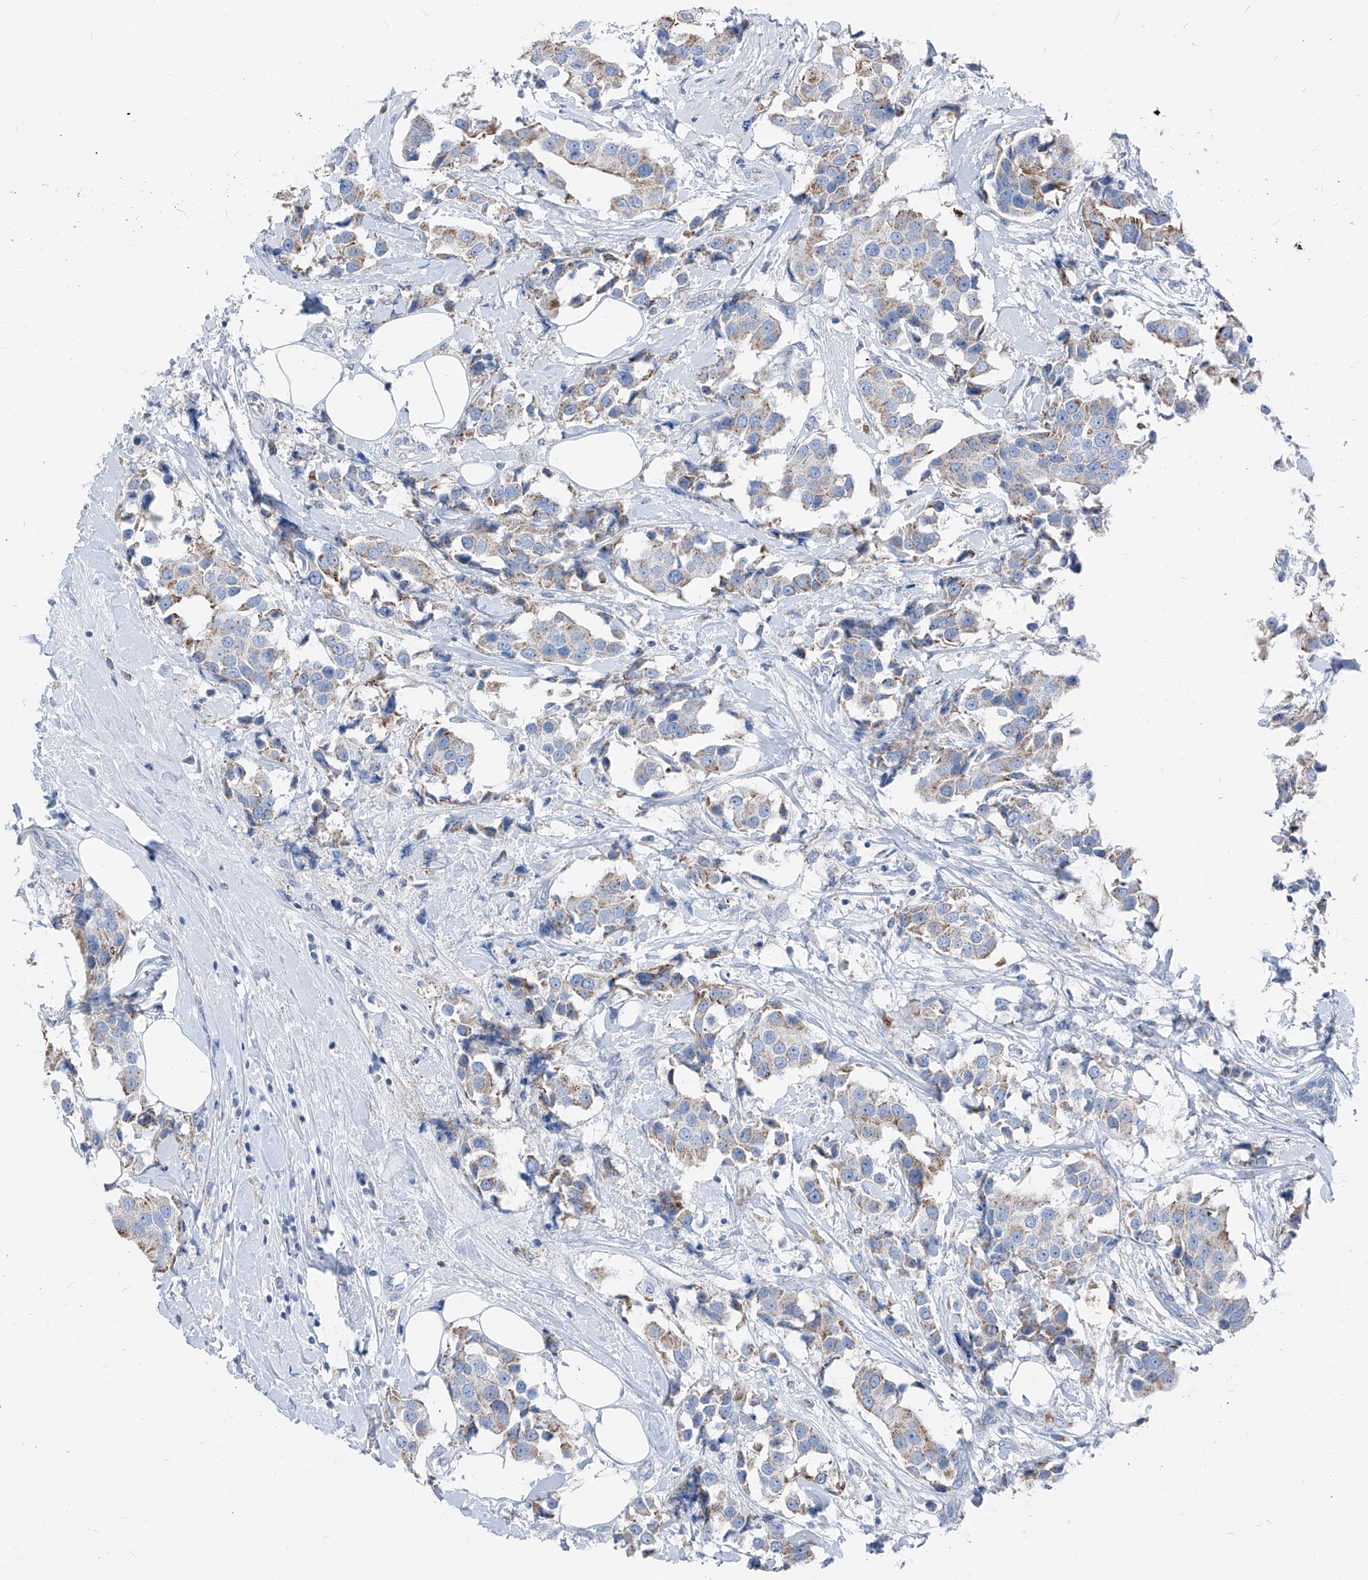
{"staining": {"intensity": "weak", "quantity": "25%-75%", "location": "cytoplasmic/membranous"}, "tissue": "breast cancer", "cell_type": "Tumor cells", "image_type": "cancer", "snomed": [{"axis": "morphology", "description": "Normal tissue, NOS"}, {"axis": "morphology", "description": "Duct carcinoma"}, {"axis": "topography", "description": "Breast"}], "caption": "This histopathology image reveals immunohistochemistry (IHC) staining of human breast cancer, with low weak cytoplasmic/membranous expression in about 25%-75% of tumor cells.", "gene": "AGPS", "patient": {"sex": "female", "age": 39}}